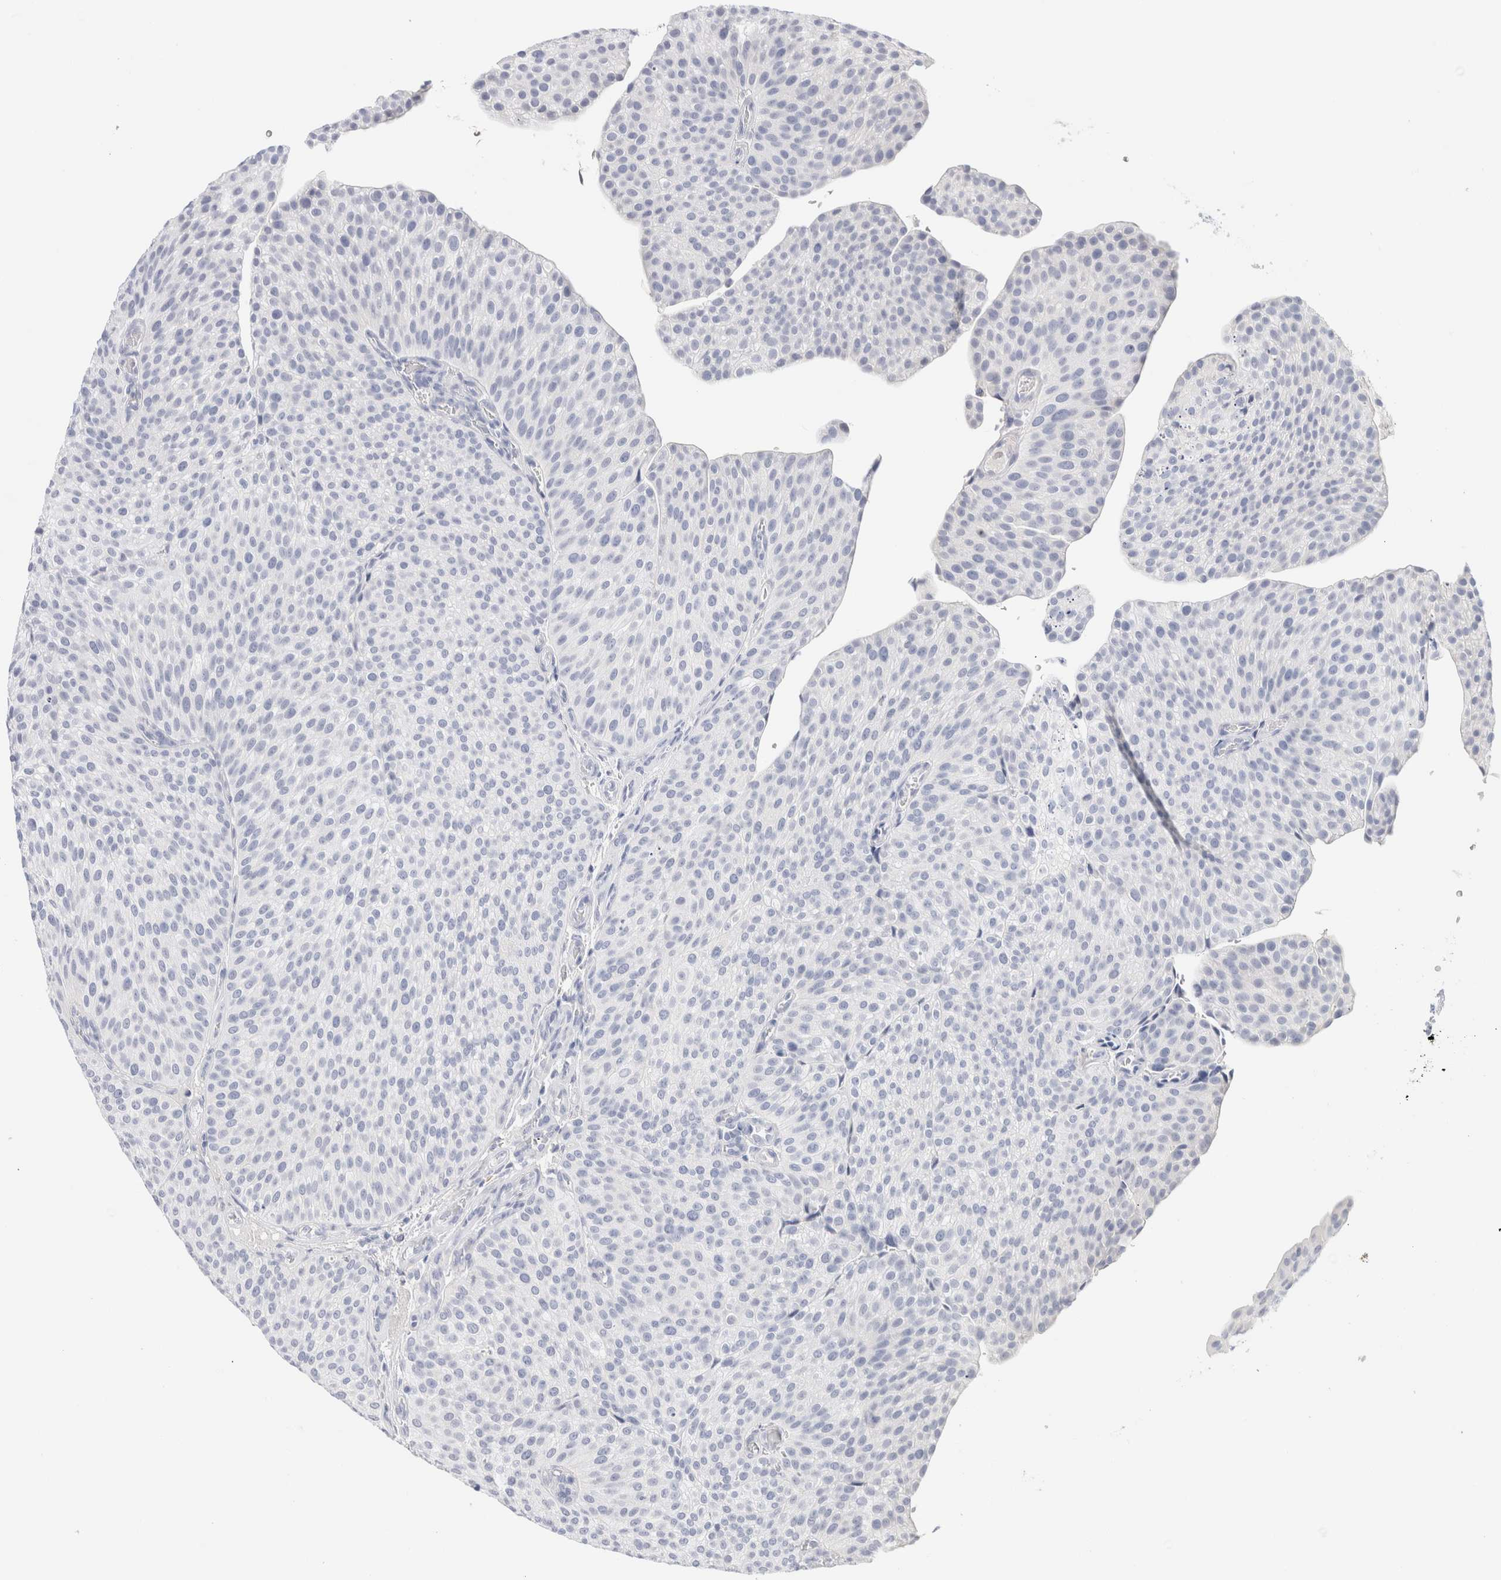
{"staining": {"intensity": "negative", "quantity": "none", "location": "none"}, "tissue": "urothelial cancer", "cell_type": "Tumor cells", "image_type": "cancer", "snomed": [{"axis": "morphology", "description": "Normal tissue, NOS"}, {"axis": "morphology", "description": "Urothelial carcinoma, Low grade"}, {"axis": "topography", "description": "Smooth muscle"}, {"axis": "topography", "description": "Urinary bladder"}], "caption": "Immunohistochemical staining of urothelial carcinoma (low-grade) displays no significant expression in tumor cells. (Brightfield microscopy of DAB (3,3'-diaminobenzidine) immunohistochemistry at high magnification).", "gene": "GADD45G", "patient": {"sex": "male", "age": 60}}